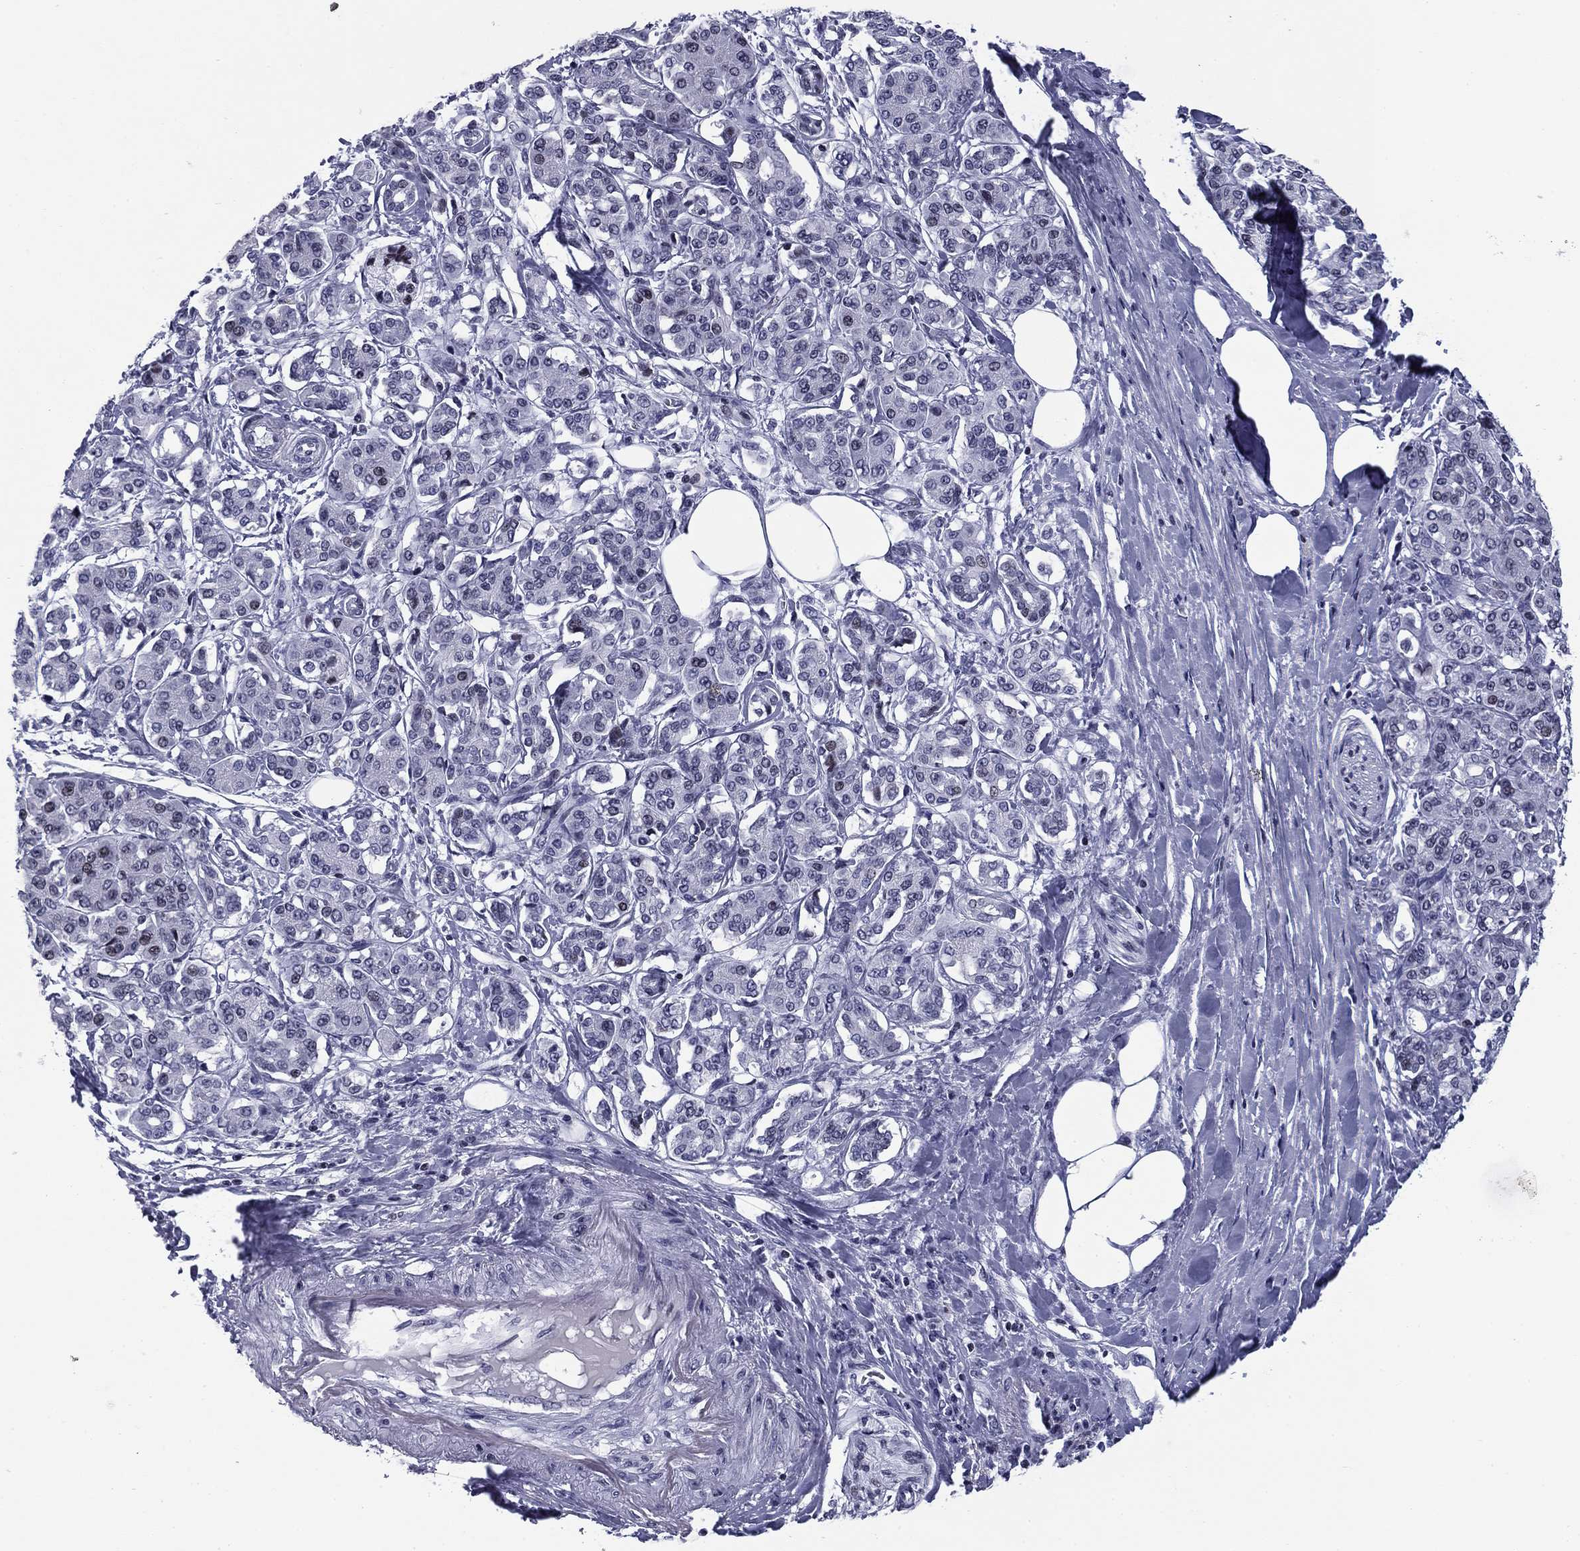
{"staining": {"intensity": "negative", "quantity": "none", "location": "none"}, "tissue": "pancreatic cancer", "cell_type": "Tumor cells", "image_type": "cancer", "snomed": [{"axis": "morphology", "description": "Adenocarcinoma, NOS"}, {"axis": "topography", "description": "Pancreas"}], "caption": "The micrograph shows no staining of tumor cells in pancreatic cancer (adenocarcinoma).", "gene": "CCDC144A", "patient": {"sex": "female", "age": 56}}